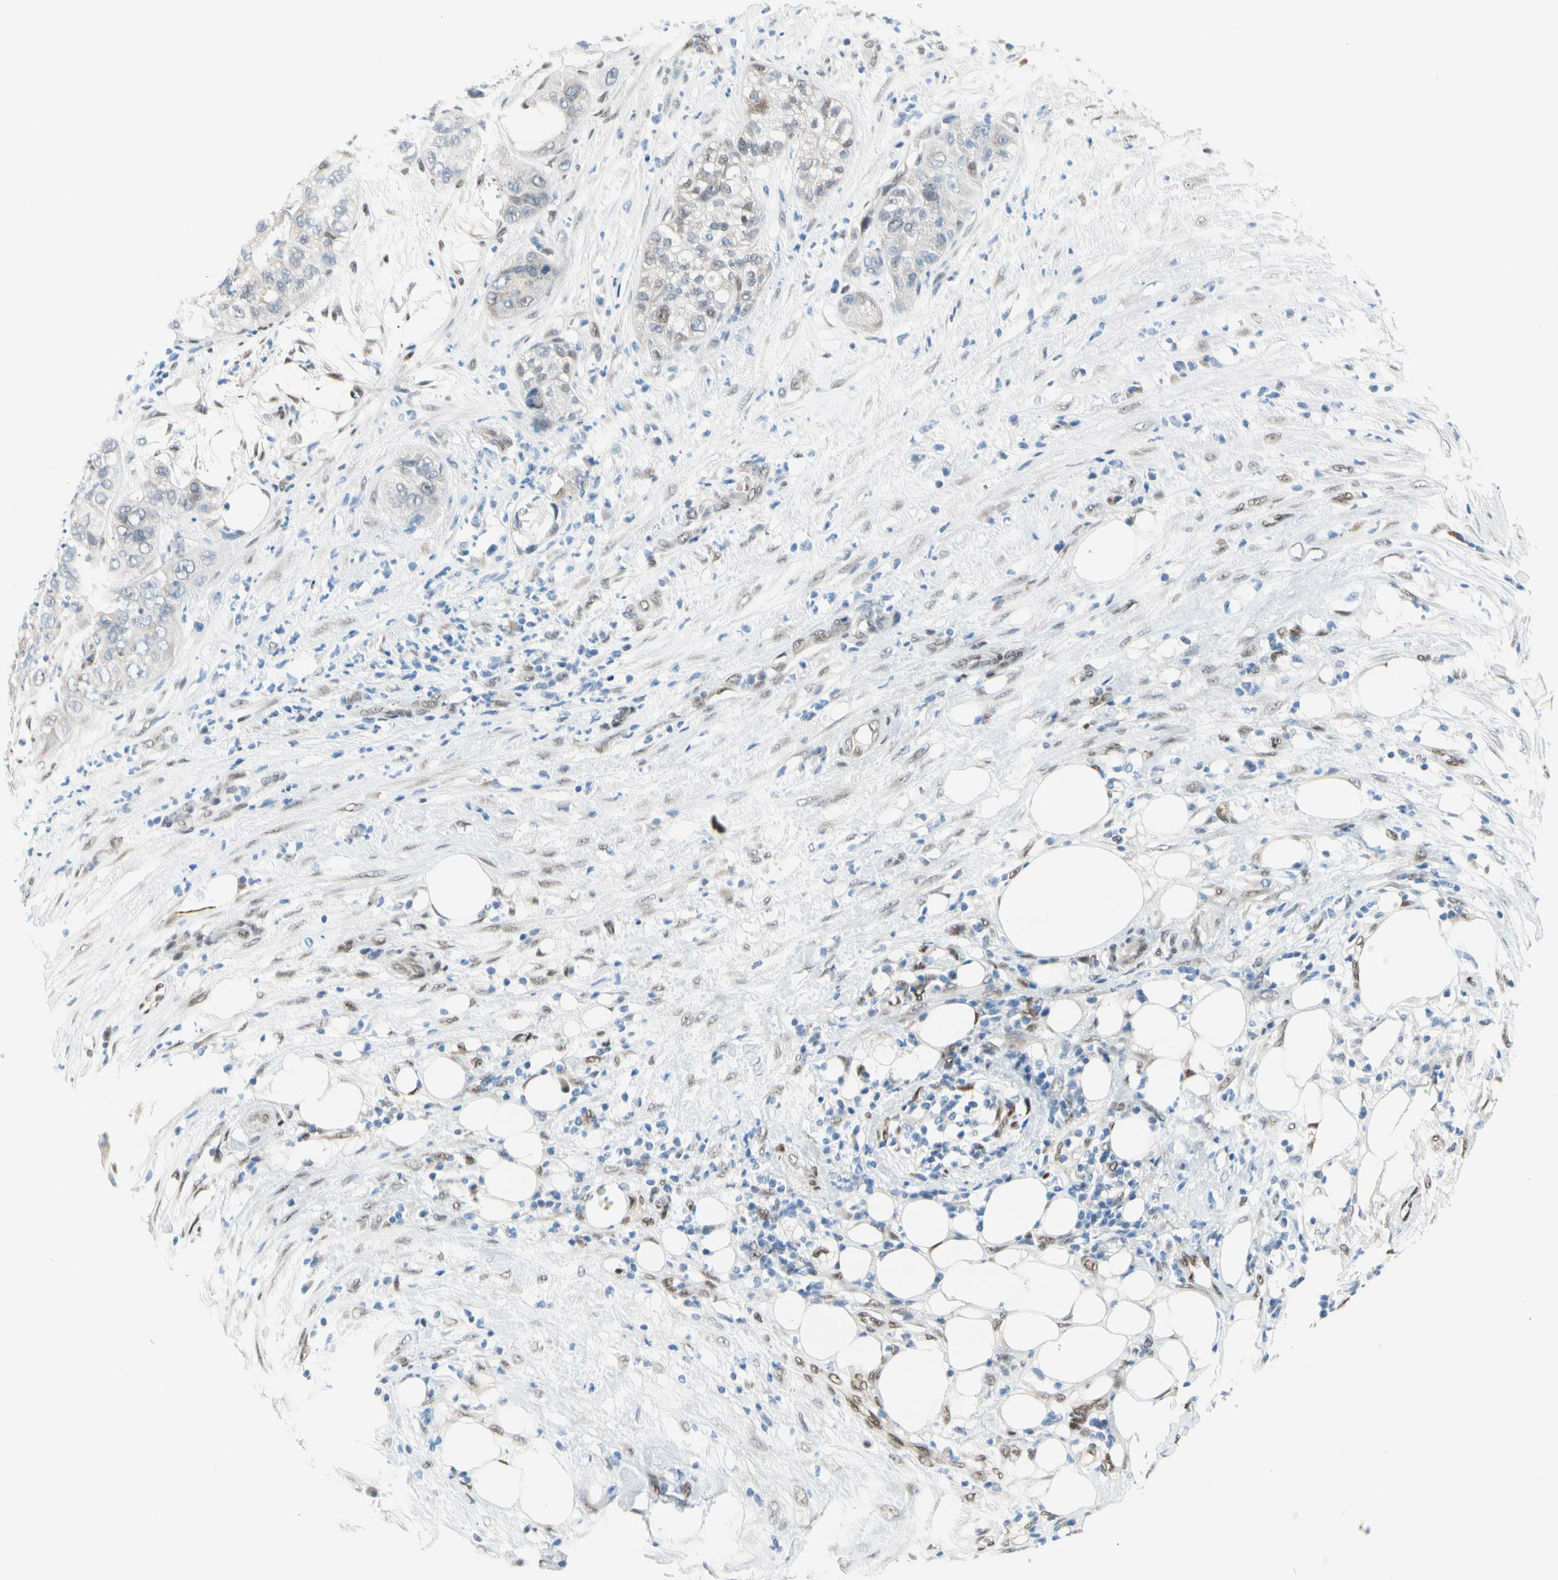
{"staining": {"intensity": "weak", "quantity": "<25%", "location": "nuclear"}, "tissue": "pancreatic cancer", "cell_type": "Tumor cells", "image_type": "cancer", "snomed": [{"axis": "morphology", "description": "Adenocarcinoma, NOS"}, {"axis": "topography", "description": "Pancreas"}], "caption": "A photomicrograph of pancreatic adenocarcinoma stained for a protein reveals no brown staining in tumor cells. (DAB (3,3'-diaminobenzidine) immunohistochemistry (IHC) with hematoxylin counter stain).", "gene": "NFIA", "patient": {"sex": "female", "age": 78}}